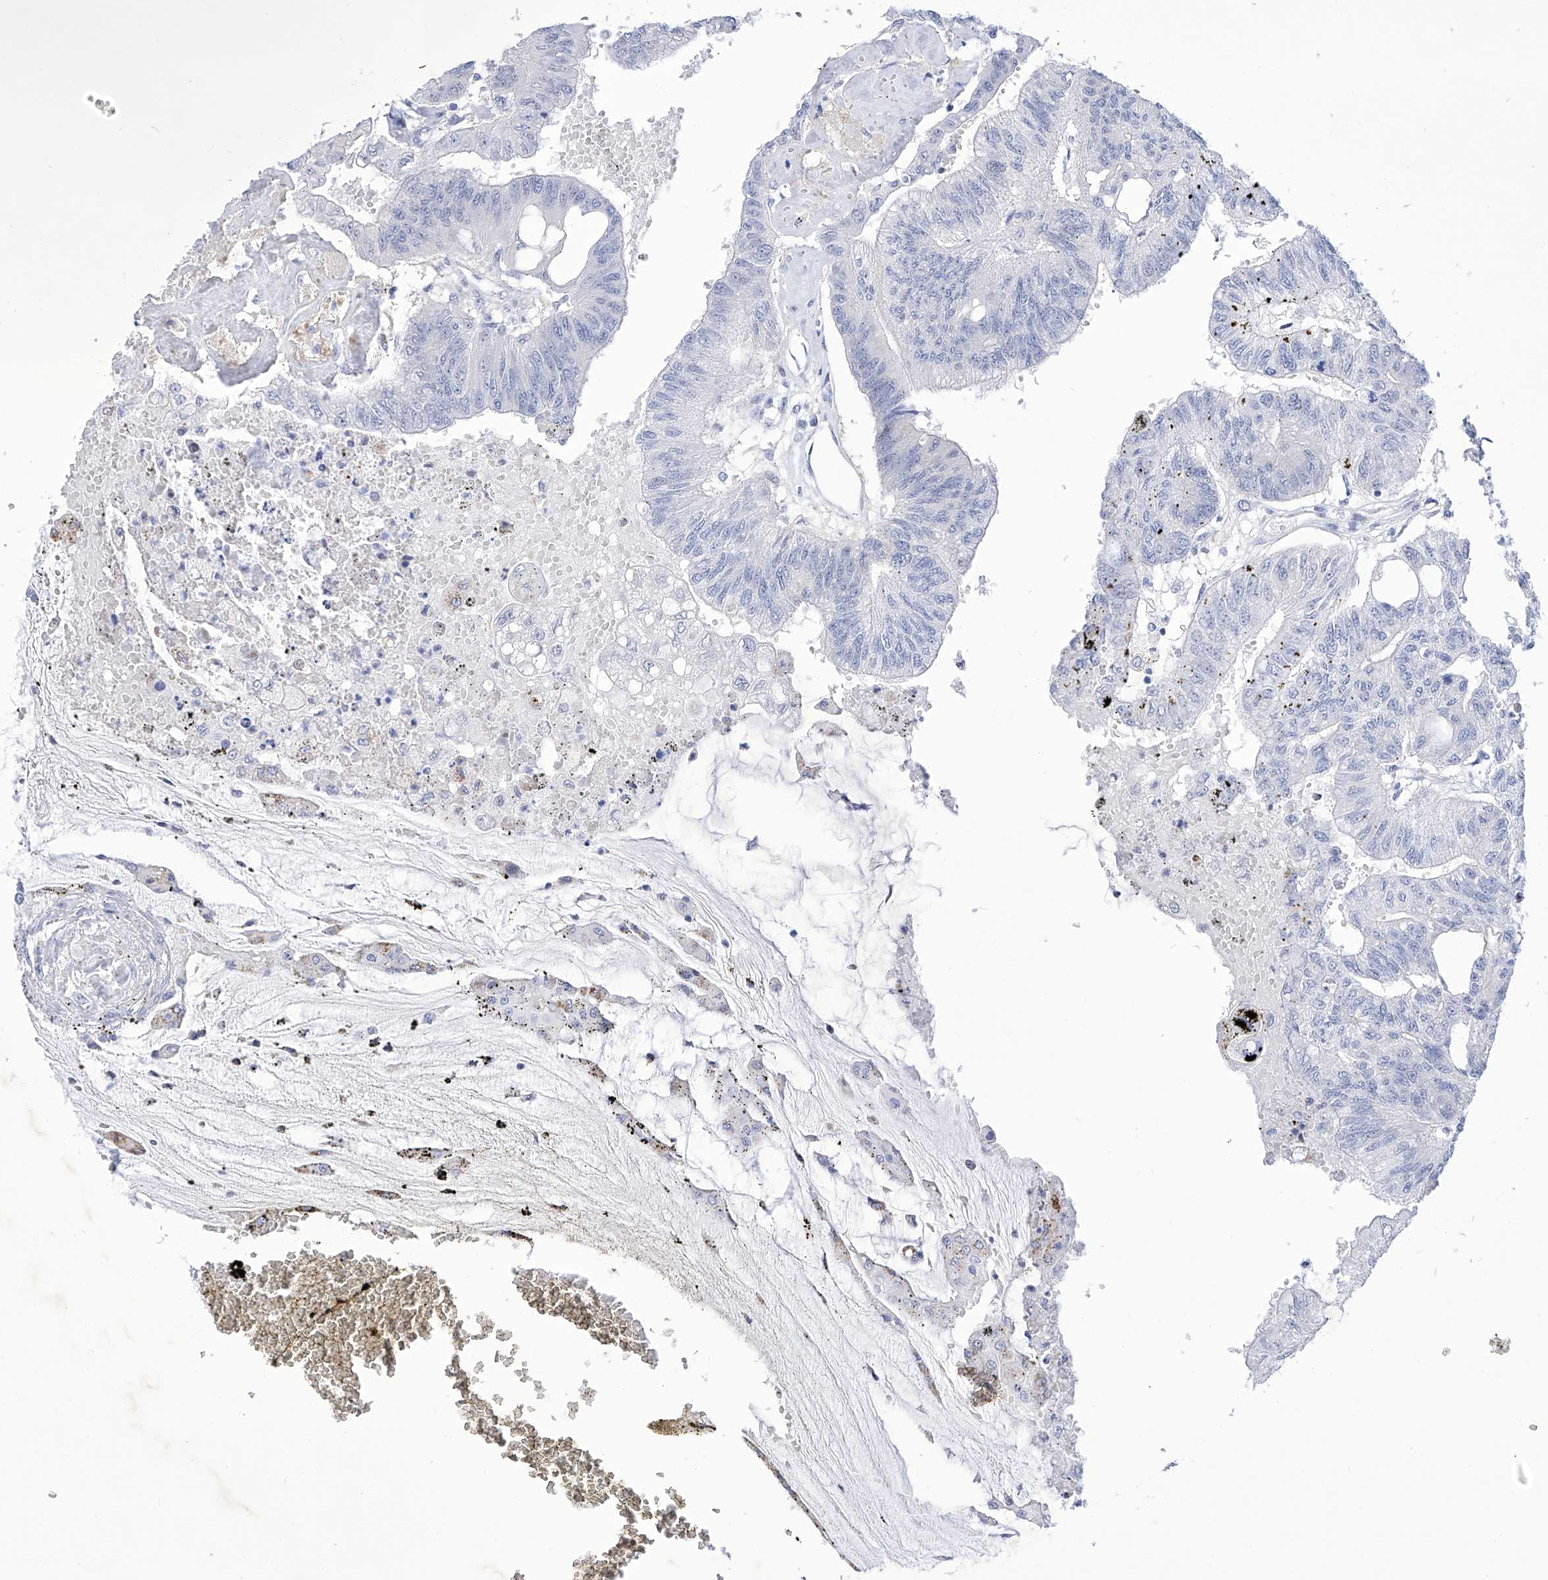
{"staining": {"intensity": "negative", "quantity": "none", "location": "none"}, "tissue": "colorectal cancer", "cell_type": "Tumor cells", "image_type": "cancer", "snomed": [{"axis": "morphology", "description": "Adenoma, NOS"}, {"axis": "morphology", "description": "Adenocarcinoma, NOS"}, {"axis": "topography", "description": "Colon"}], "caption": "Colorectal adenoma was stained to show a protein in brown. There is no significant positivity in tumor cells.", "gene": "C1orf87", "patient": {"sex": "male", "age": 79}}